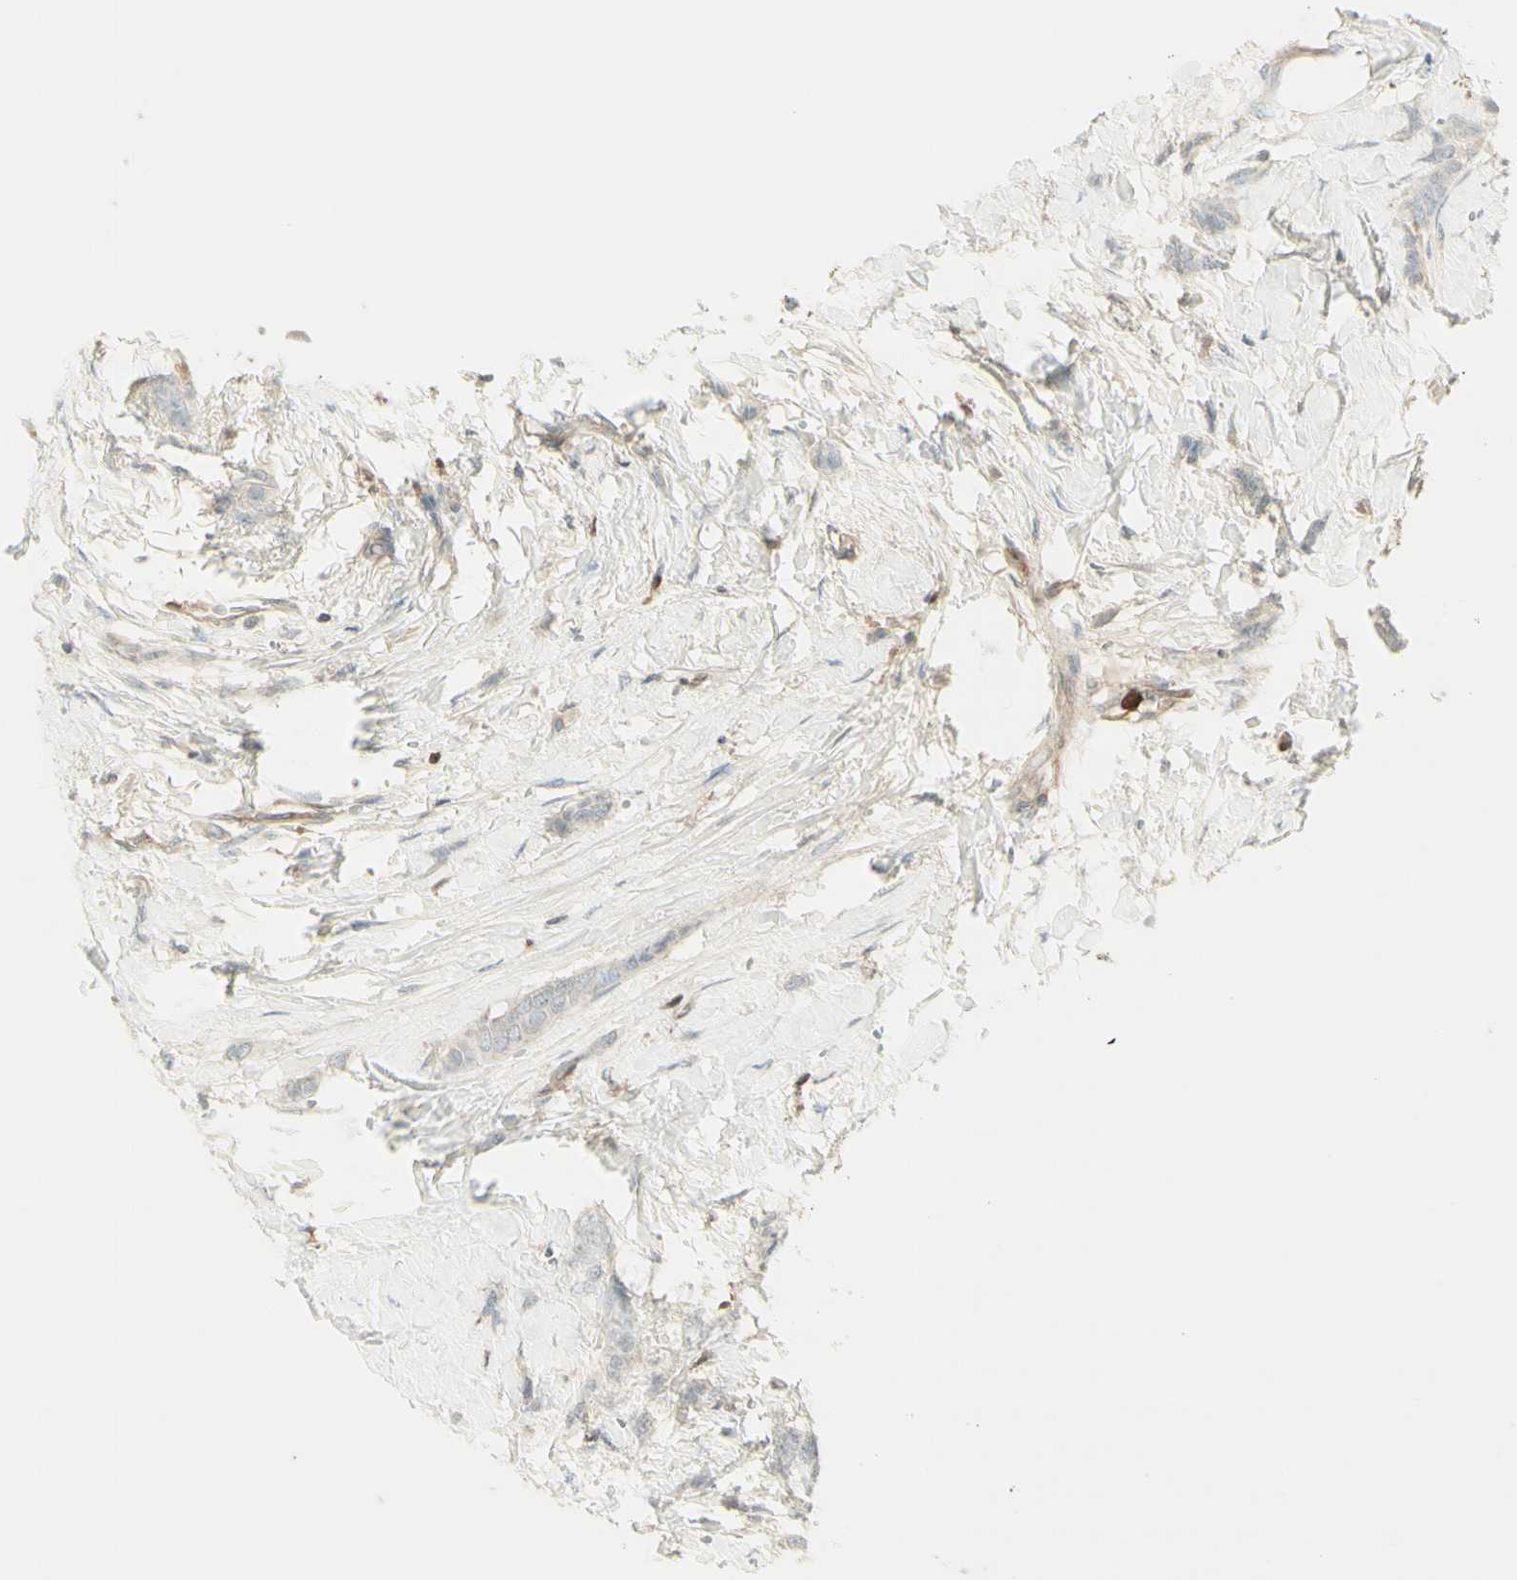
{"staining": {"intensity": "weak", "quantity": "25%-75%", "location": "cytoplasmic/membranous"}, "tissue": "breast cancer", "cell_type": "Tumor cells", "image_type": "cancer", "snomed": [{"axis": "morphology", "description": "Lobular carcinoma, in situ"}, {"axis": "morphology", "description": "Lobular carcinoma"}, {"axis": "topography", "description": "Breast"}], "caption": "The photomicrograph exhibits a brown stain indicating the presence of a protein in the cytoplasmic/membranous of tumor cells in breast cancer. (brown staining indicates protein expression, while blue staining denotes nuclei).", "gene": "NID1", "patient": {"sex": "female", "age": 41}}